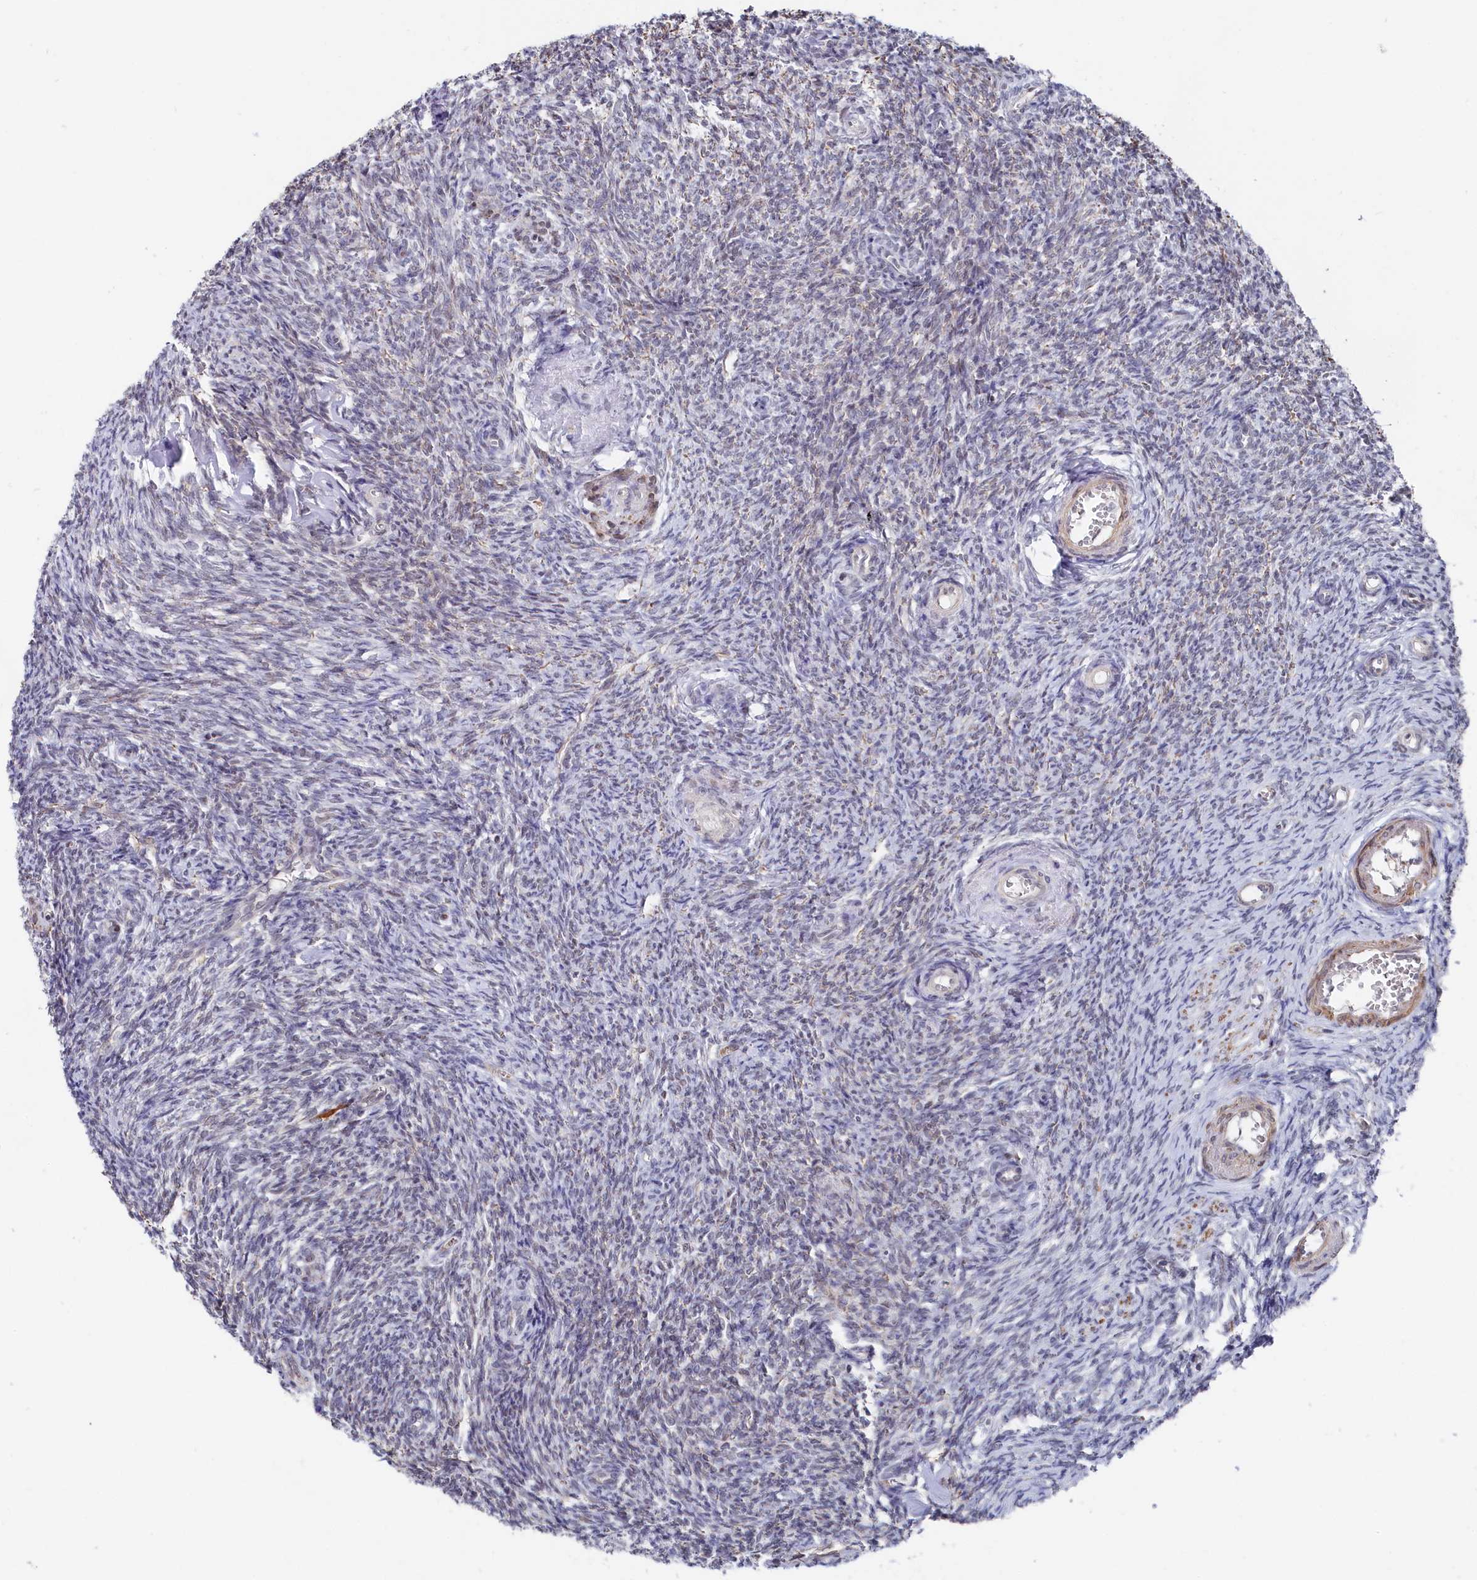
{"staining": {"intensity": "weak", "quantity": "<25%", "location": "nuclear"}, "tissue": "ovary", "cell_type": "Ovarian stroma cells", "image_type": "normal", "snomed": [{"axis": "morphology", "description": "Normal tissue, NOS"}, {"axis": "topography", "description": "Ovary"}], "caption": "This is a histopathology image of immunohistochemistry staining of benign ovary, which shows no positivity in ovarian stroma cells.", "gene": "TIGD4", "patient": {"sex": "female", "age": 44}}